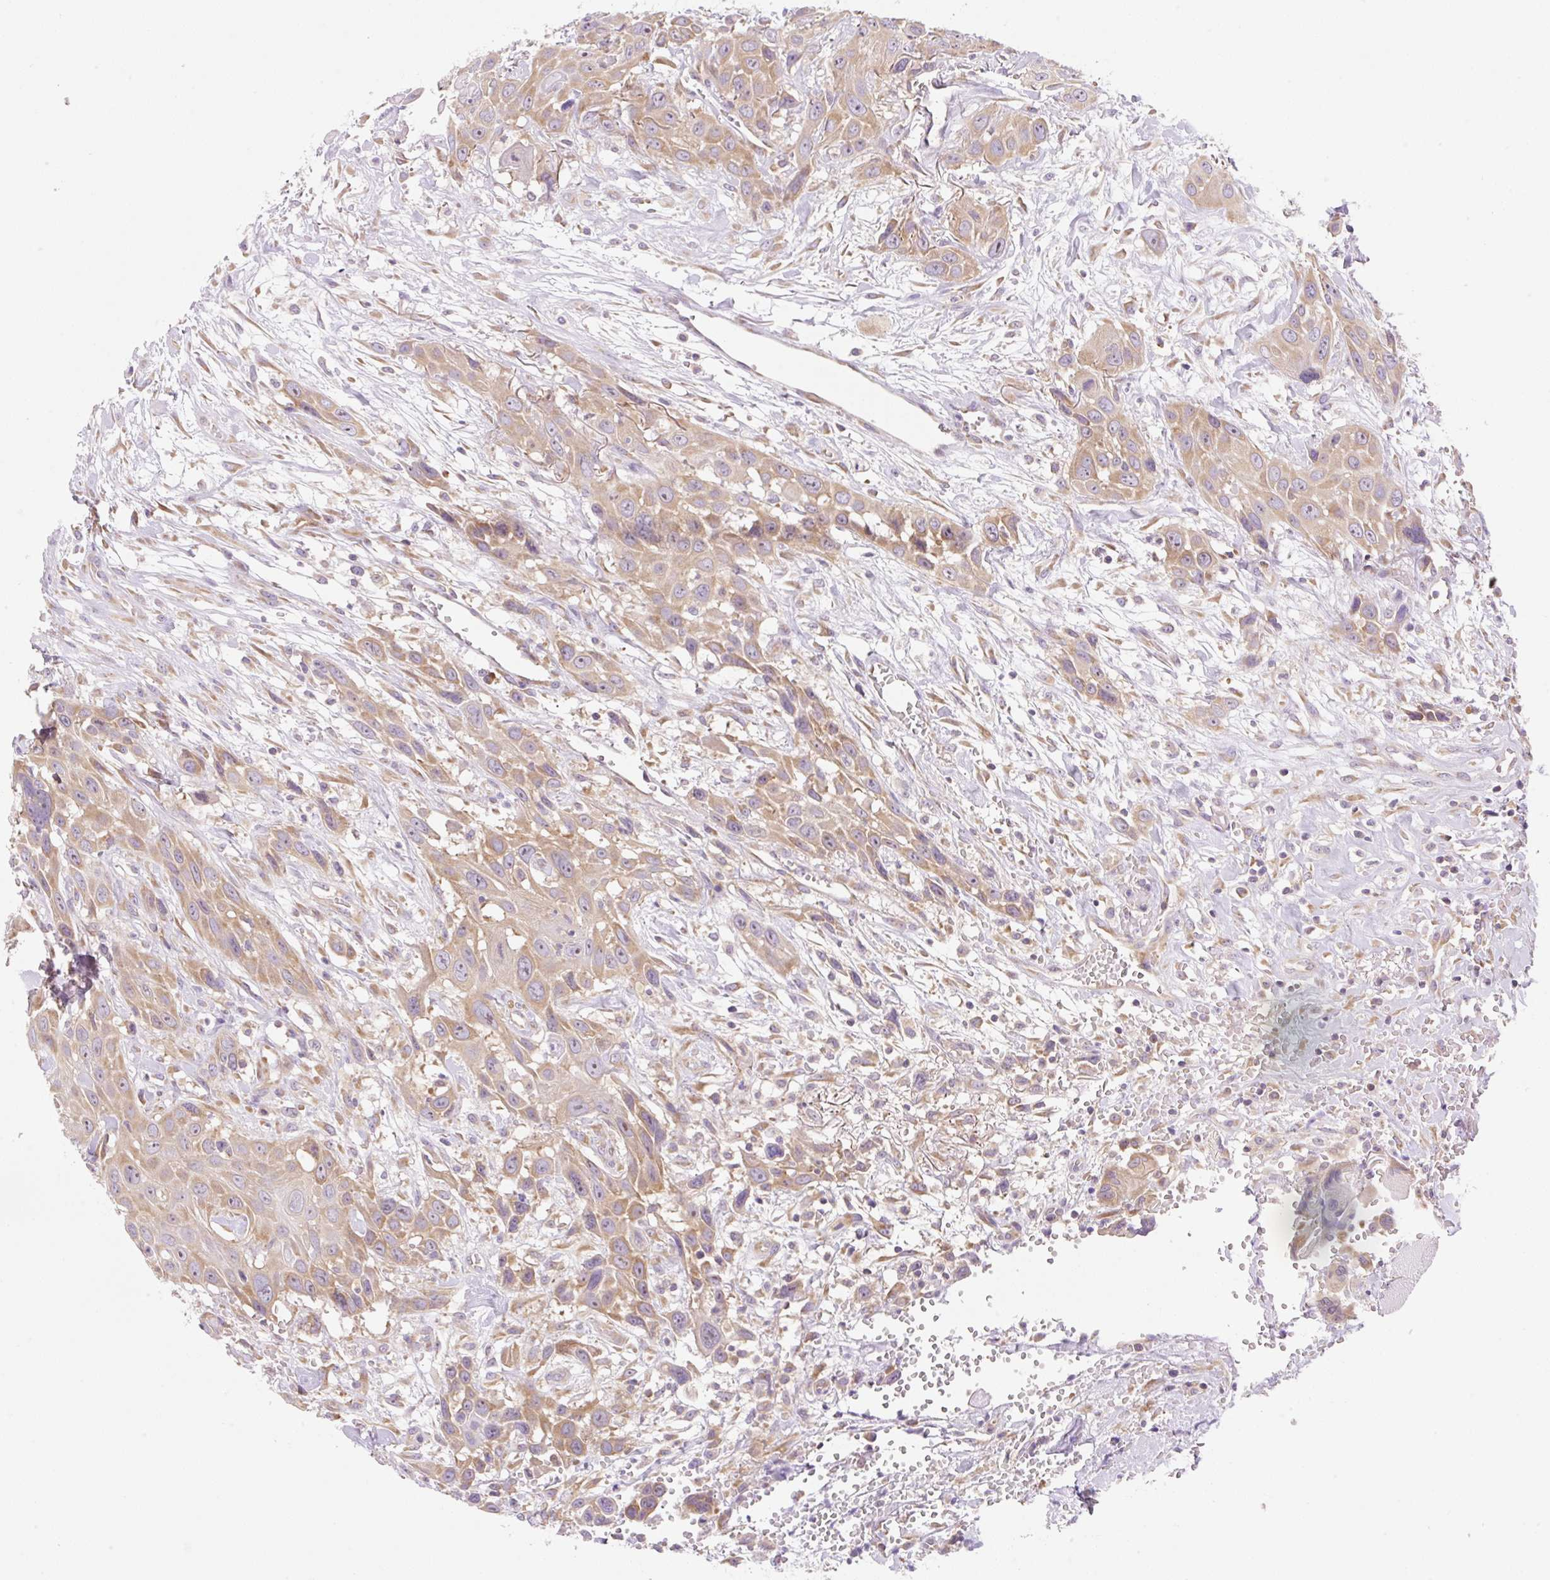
{"staining": {"intensity": "moderate", "quantity": ">75%", "location": "cytoplasmic/membranous"}, "tissue": "head and neck cancer", "cell_type": "Tumor cells", "image_type": "cancer", "snomed": [{"axis": "morphology", "description": "Squamous cell carcinoma, NOS"}, {"axis": "topography", "description": "Head-Neck"}], "caption": "Head and neck squamous cell carcinoma was stained to show a protein in brown. There is medium levels of moderate cytoplasmic/membranous positivity in about >75% of tumor cells.", "gene": "RPL18A", "patient": {"sex": "male", "age": 81}}